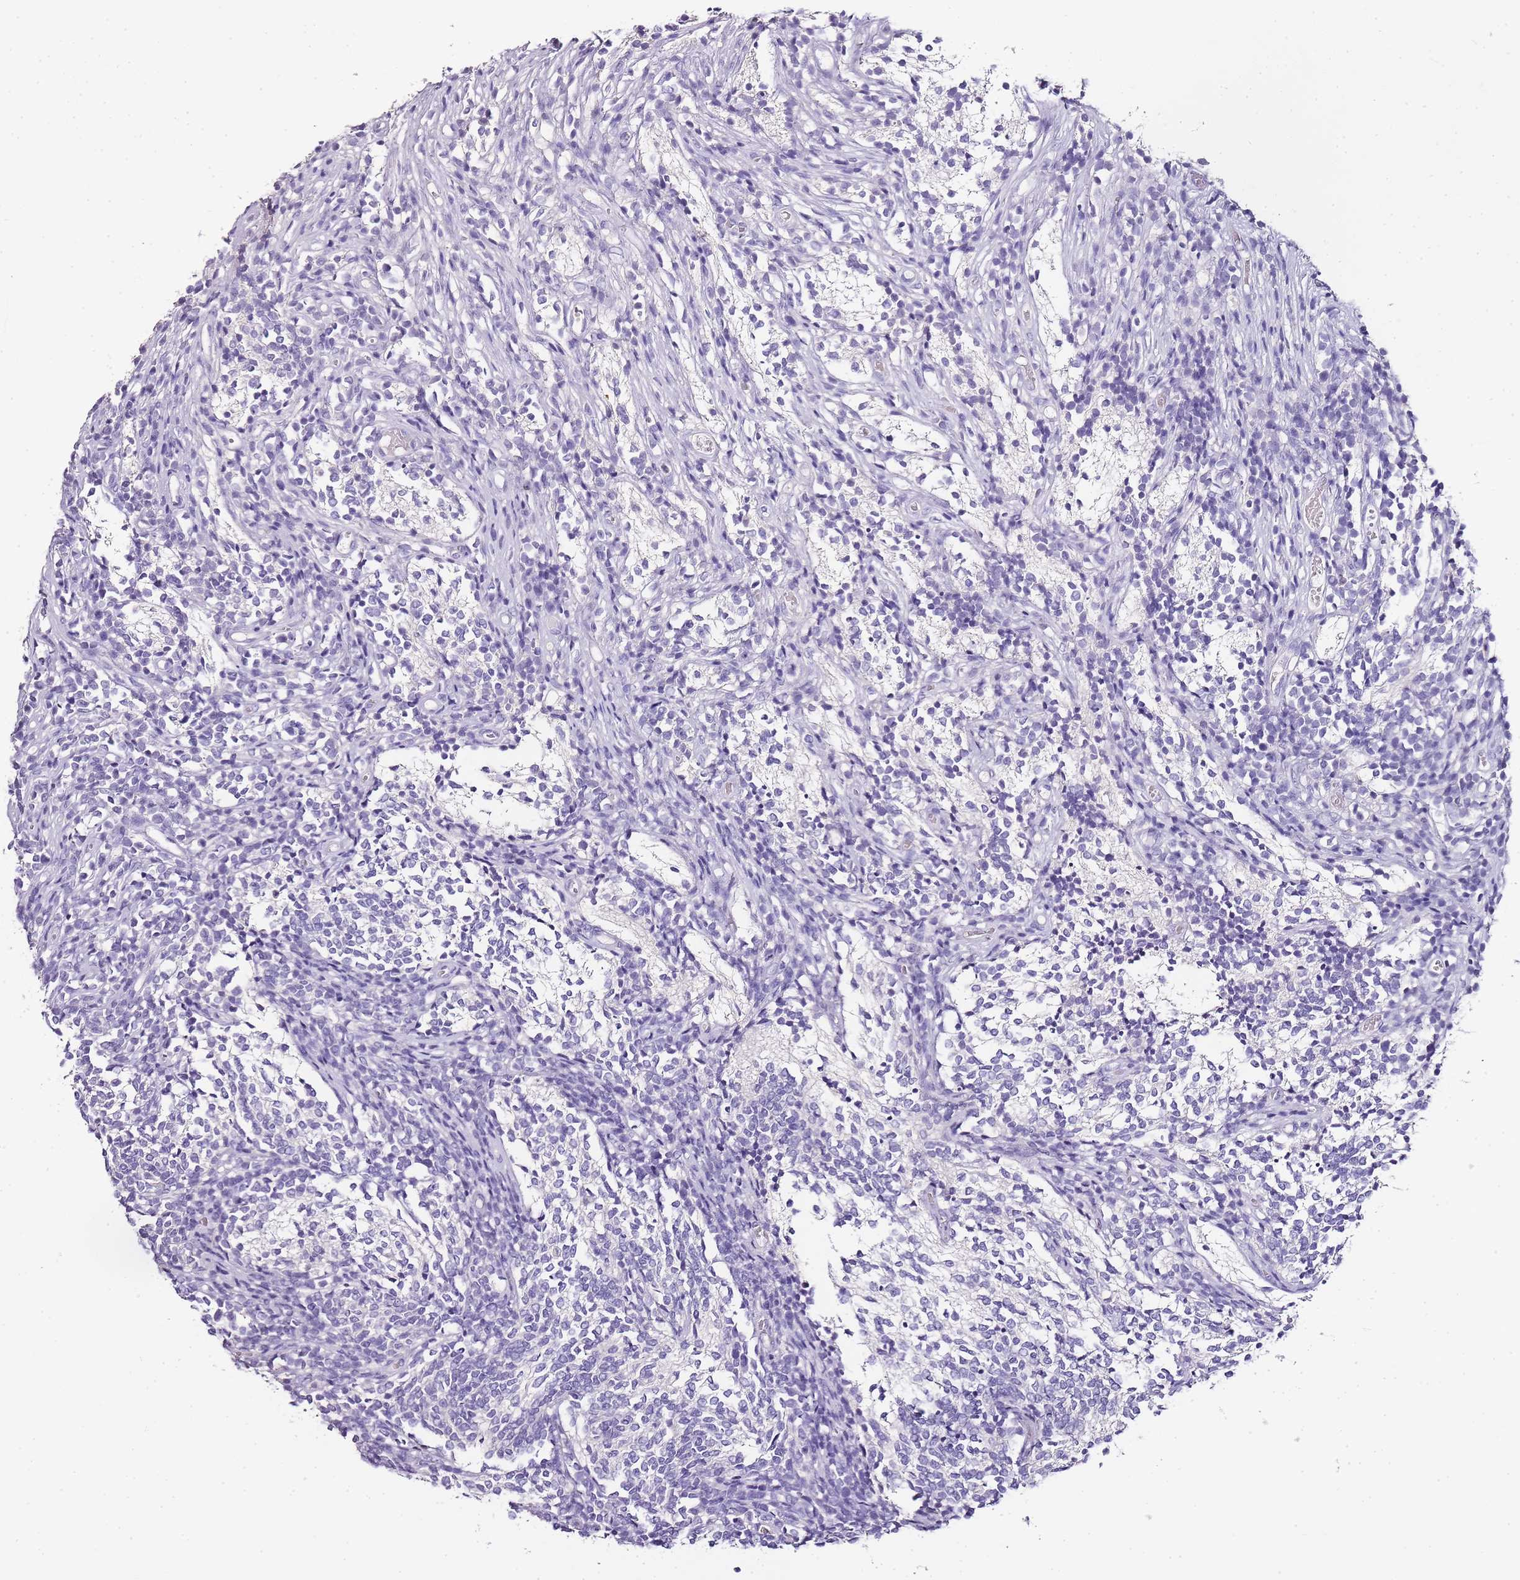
{"staining": {"intensity": "negative", "quantity": "none", "location": "none"}, "tissue": "glioma", "cell_type": "Tumor cells", "image_type": "cancer", "snomed": [{"axis": "morphology", "description": "Glioma, malignant, Low grade"}, {"axis": "topography", "description": "Brain"}], "caption": "Tumor cells are negative for brown protein staining in malignant glioma (low-grade). The staining is performed using DAB (3,3'-diaminobenzidine) brown chromogen with nuclei counter-stained in using hematoxylin.", "gene": "ZBP1", "patient": {"sex": "female", "age": 1}}